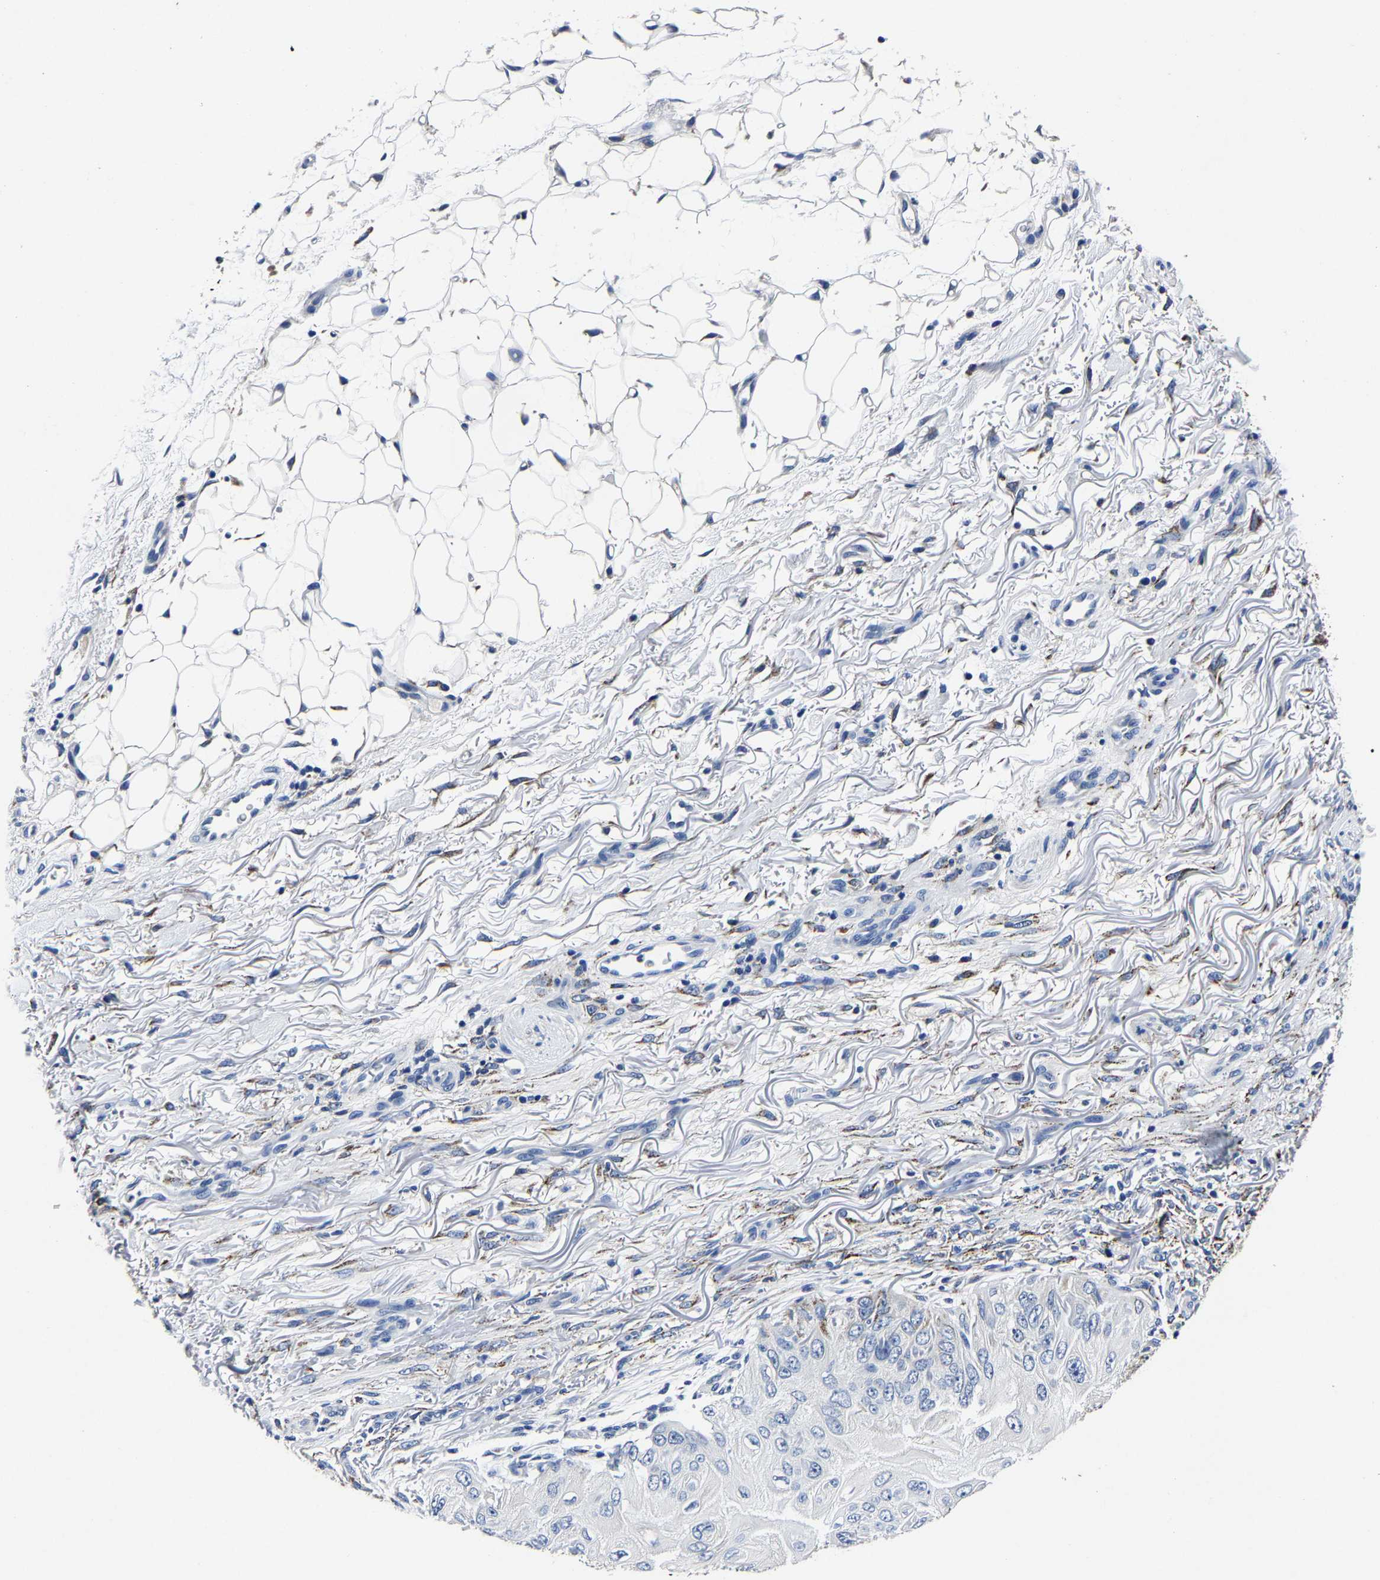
{"staining": {"intensity": "negative", "quantity": "none", "location": "none"}, "tissue": "skin cancer", "cell_type": "Tumor cells", "image_type": "cancer", "snomed": [{"axis": "morphology", "description": "Squamous cell carcinoma, NOS"}, {"axis": "topography", "description": "Skin"}], "caption": "The immunohistochemistry photomicrograph has no significant positivity in tumor cells of skin squamous cell carcinoma tissue.", "gene": "PSPH", "patient": {"sex": "female", "age": 77}}